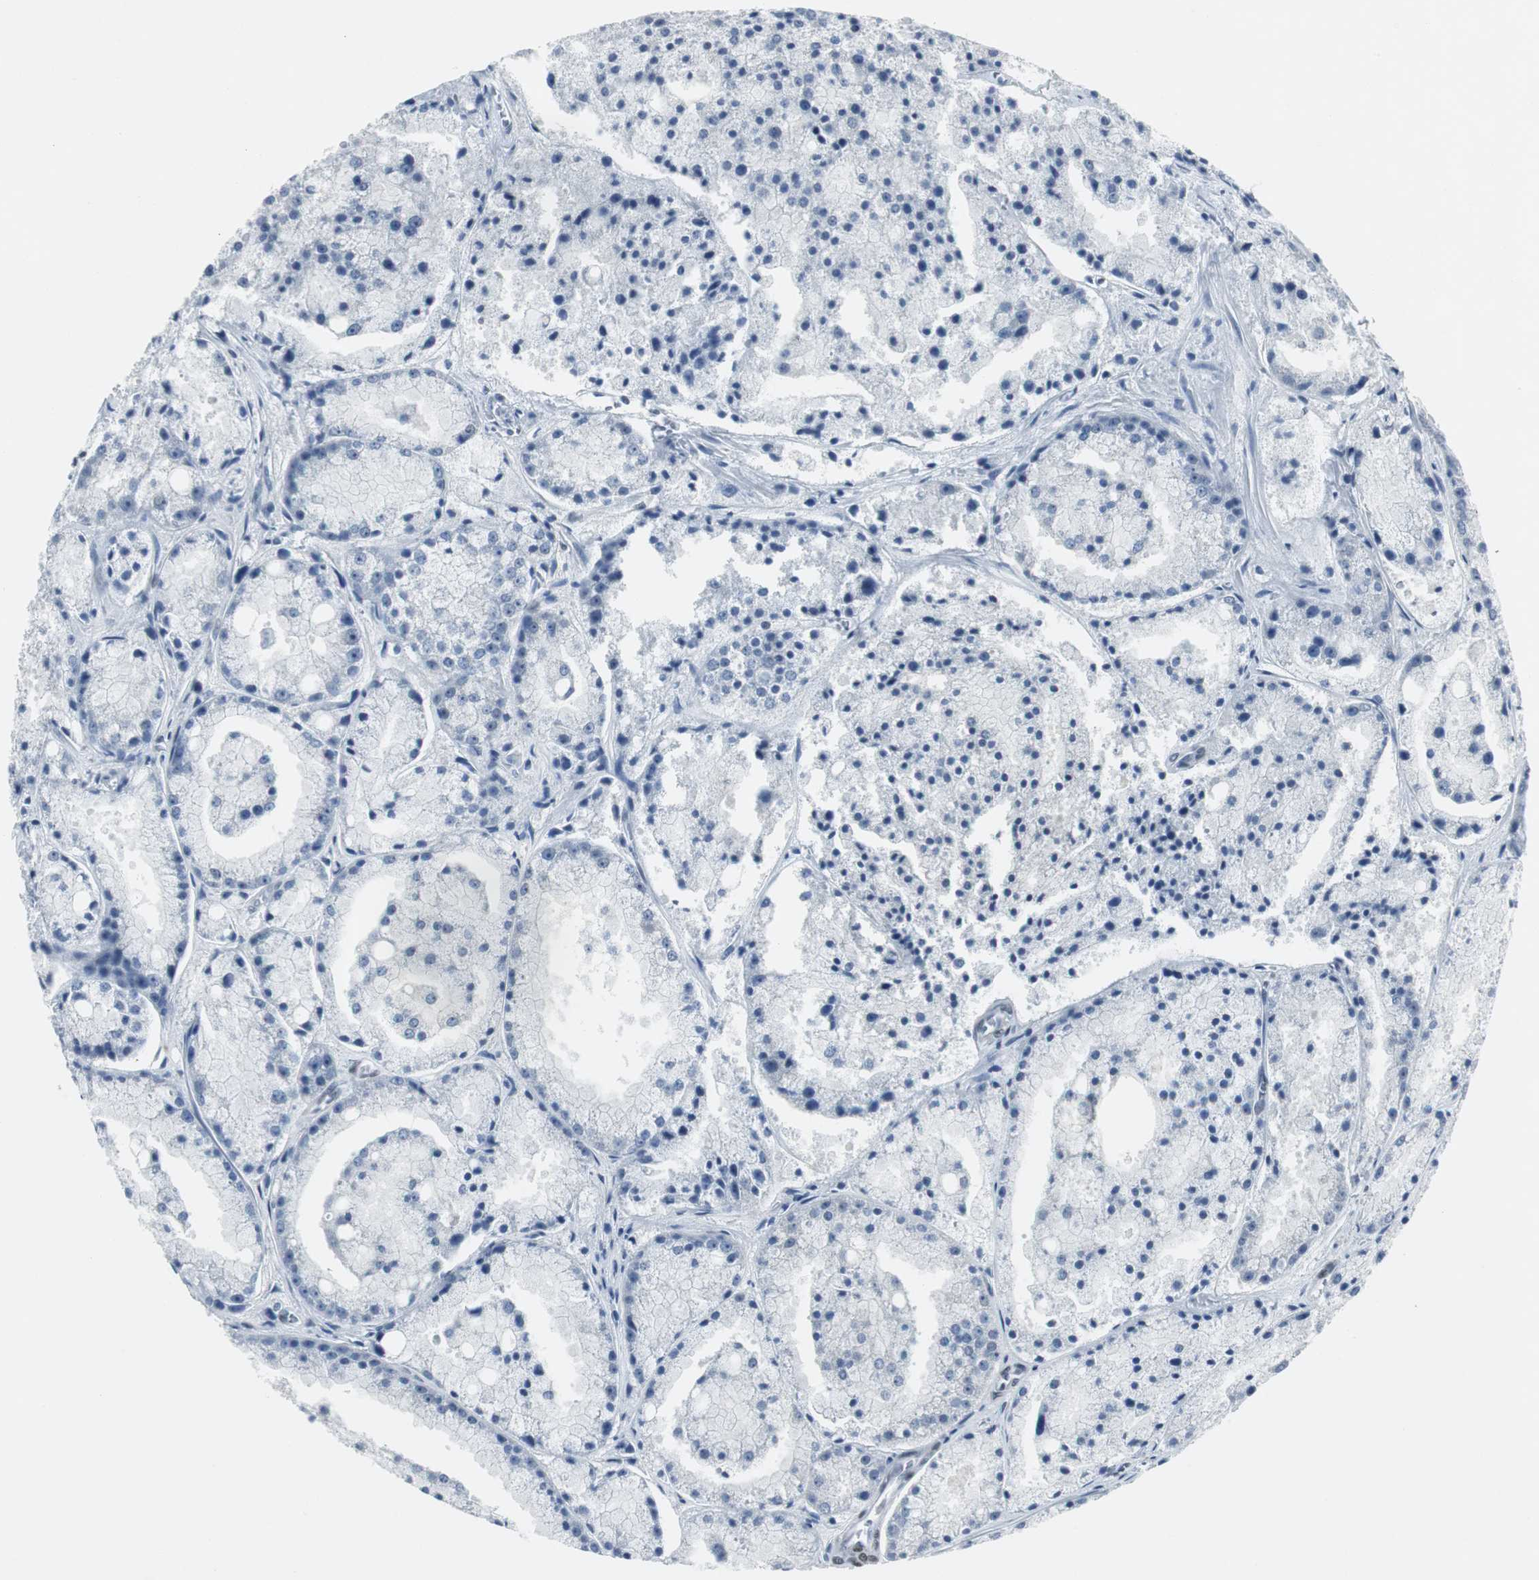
{"staining": {"intensity": "negative", "quantity": "none", "location": "none"}, "tissue": "prostate cancer", "cell_type": "Tumor cells", "image_type": "cancer", "snomed": [{"axis": "morphology", "description": "Adenocarcinoma, Low grade"}, {"axis": "topography", "description": "Prostate"}], "caption": "High power microscopy image of an IHC histopathology image of low-grade adenocarcinoma (prostate), revealing no significant positivity in tumor cells. (DAB (3,3'-diaminobenzidine) immunohistochemistry visualized using brightfield microscopy, high magnification).", "gene": "ELK1", "patient": {"sex": "male", "age": 64}}